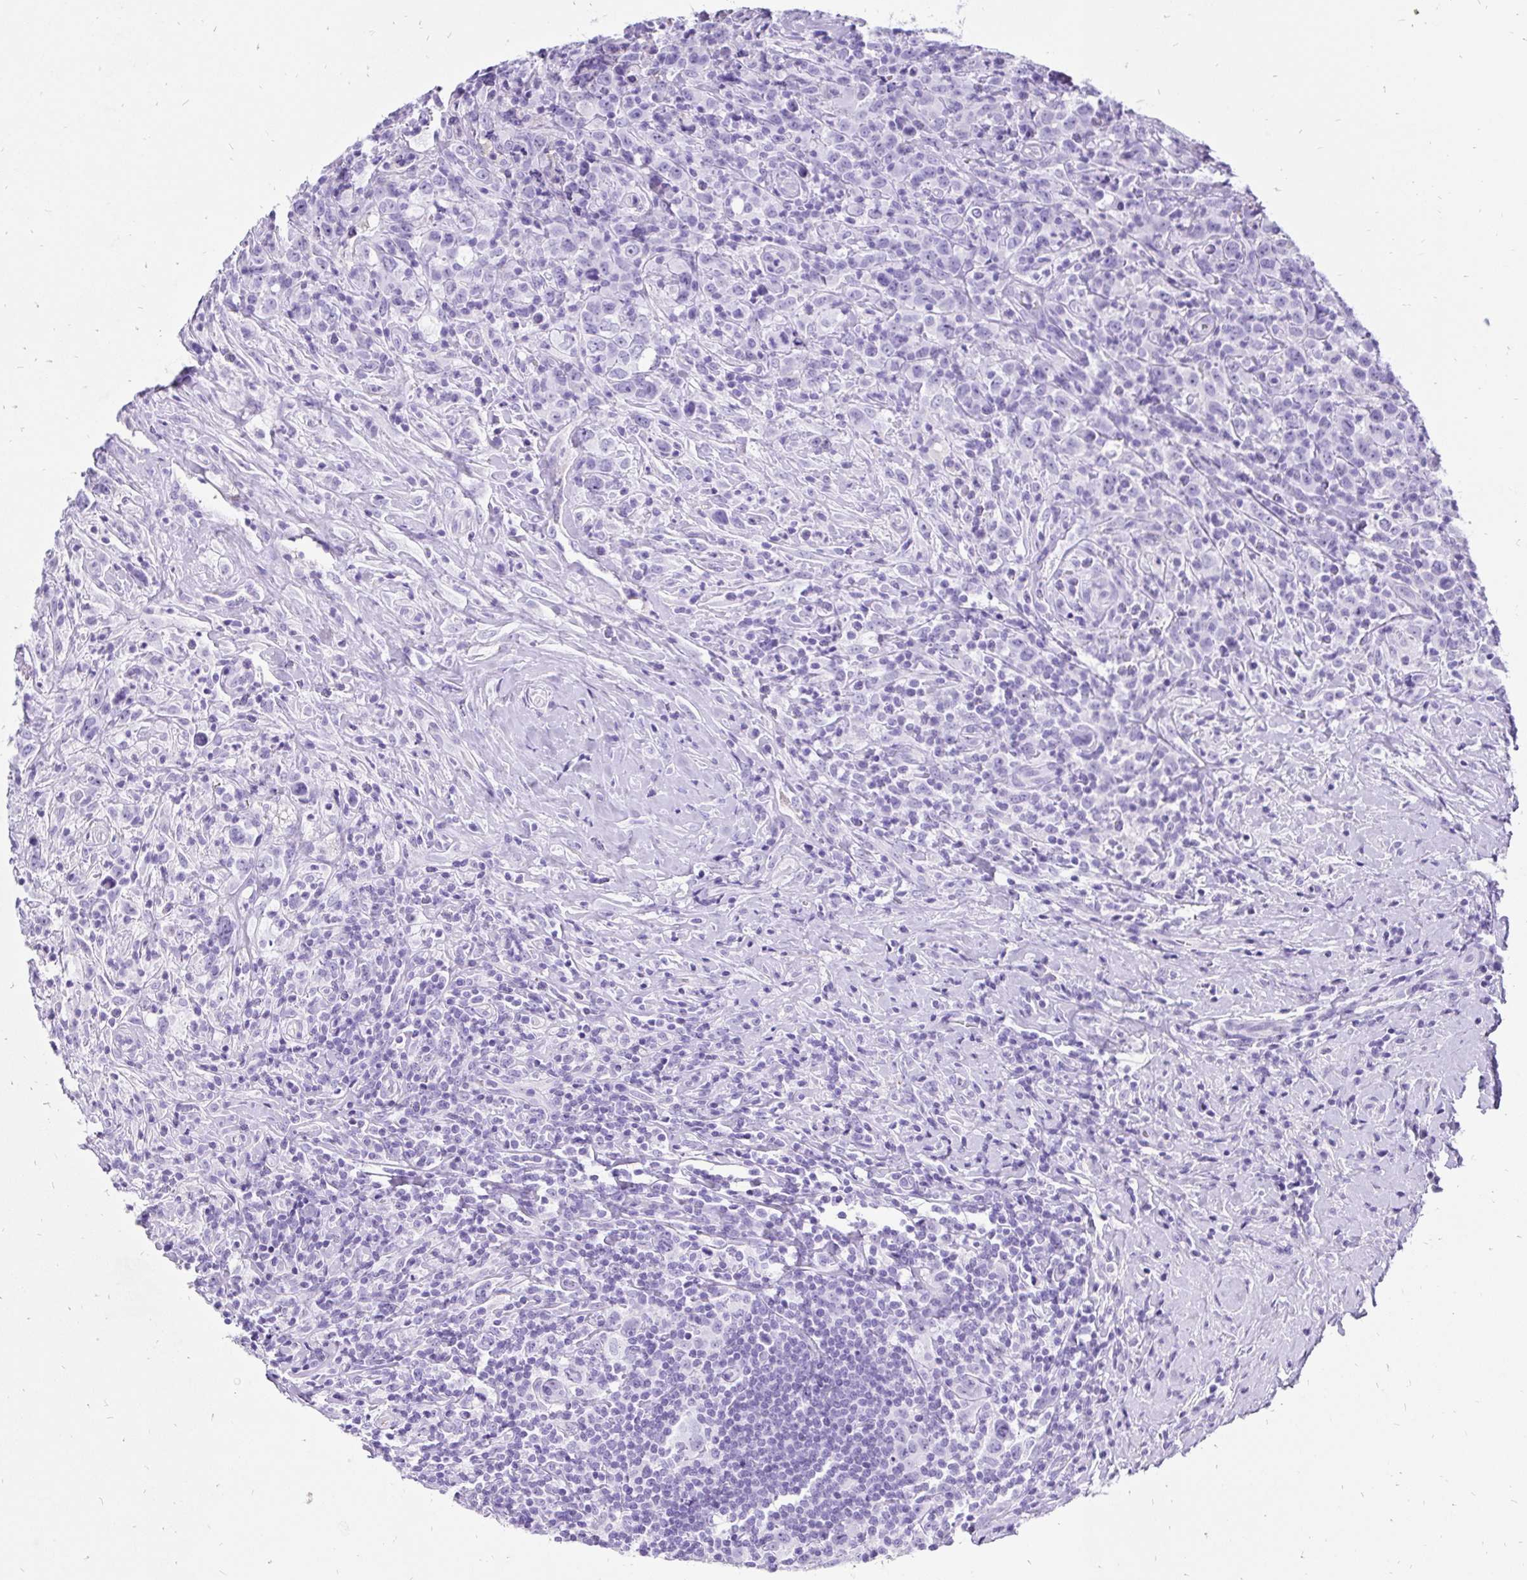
{"staining": {"intensity": "negative", "quantity": "none", "location": "none"}, "tissue": "lymphoma", "cell_type": "Tumor cells", "image_type": "cancer", "snomed": [{"axis": "morphology", "description": "Hodgkin's disease, NOS"}, {"axis": "topography", "description": "Lymph node"}], "caption": "Photomicrograph shows no significant protein expression in tumor cells of lymphoma. The staining is performed using DAB brown chromogen with nuclei counter-stained in using hematoxylin.", "gene": "KRT13", "patient": {"sex": "female", "age": 18}}